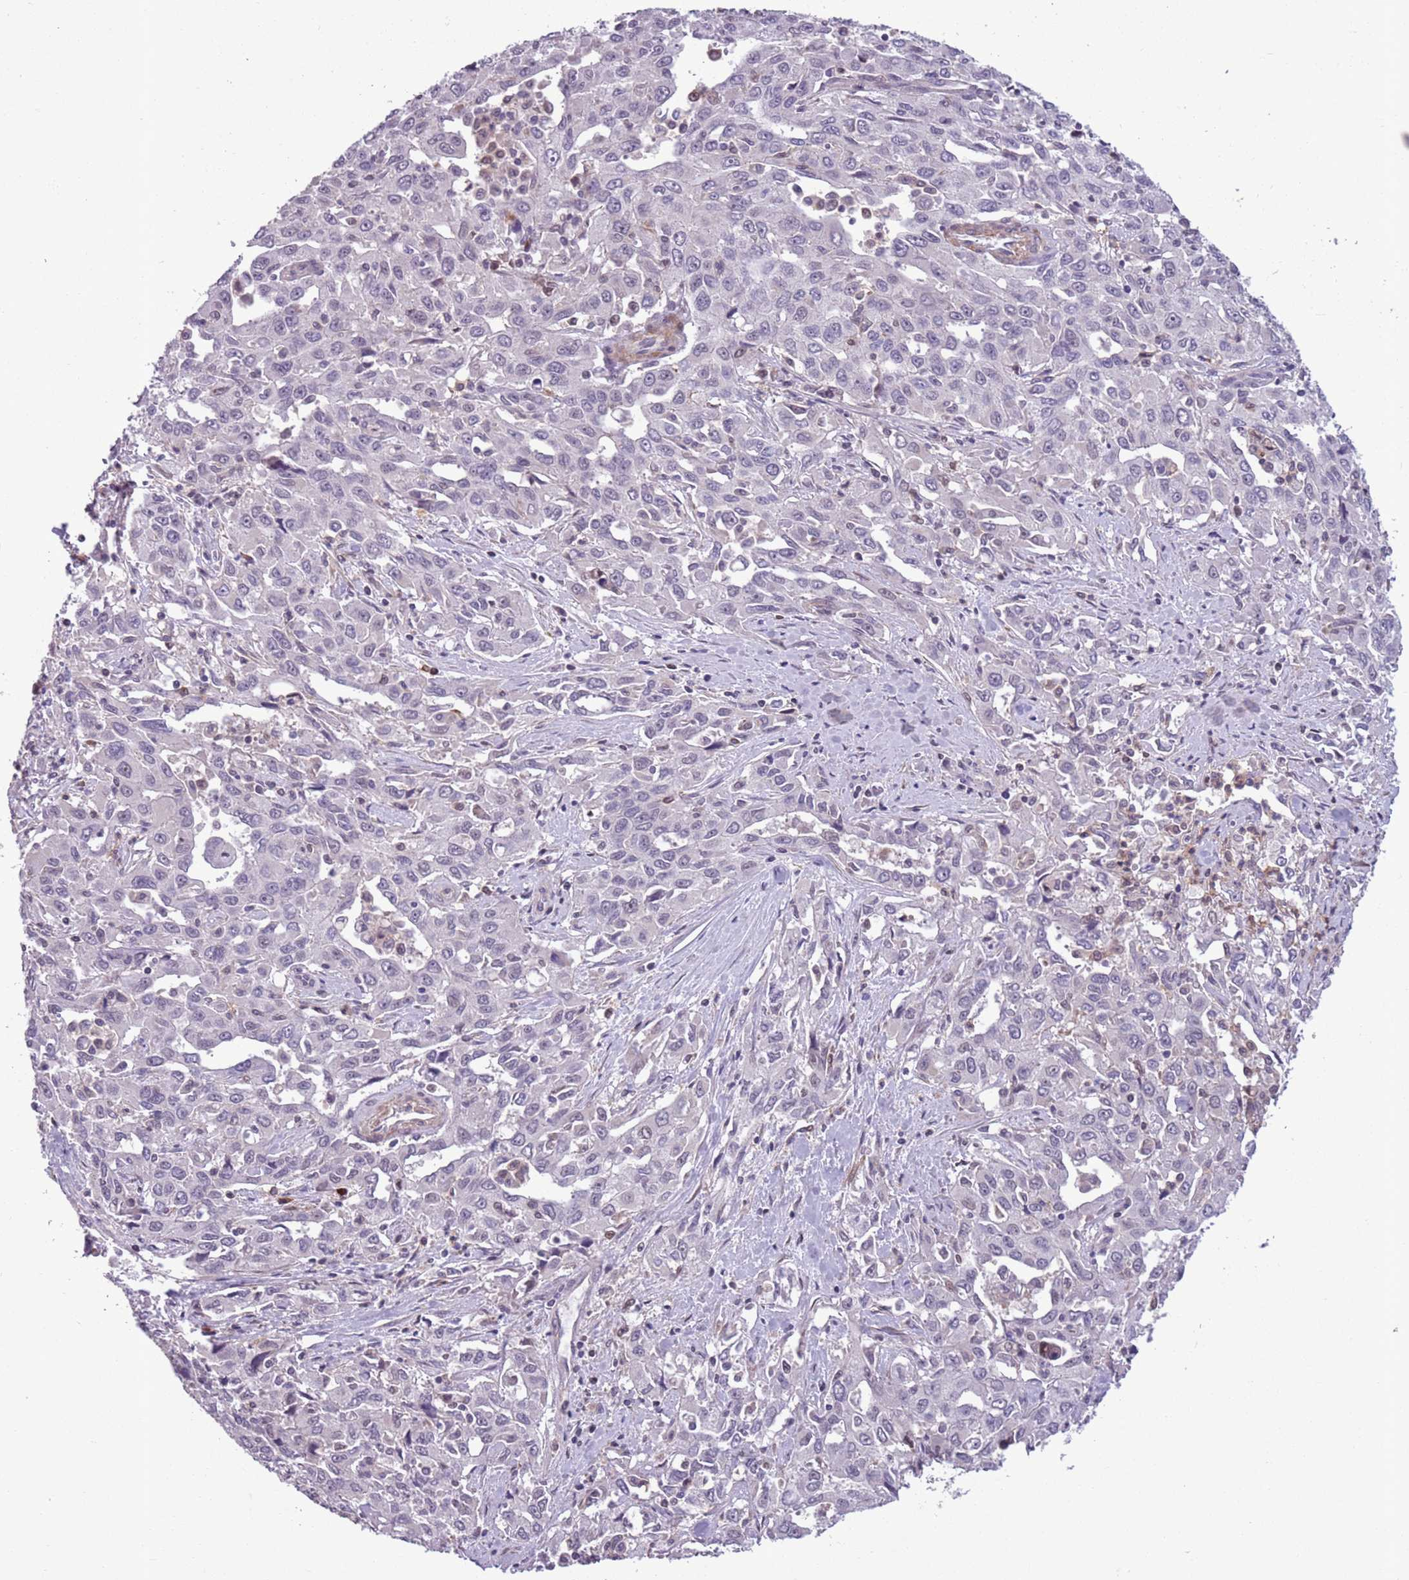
{"staining": {"intensity": "negative", "quantity": "none", "location": "none"}, "tissue": "liver cancer", "cell_type": "Tumor cells", "image_type": "cancer", "snomed": [{"axis": "morphology", "description": "Carcinoma, Hepatocellular, NOS"}, {"axis": "topography", "description": "Liver"}], "caption": "The immunohistochemistry photomicrograph has no significant positivity in tumor cells of liver cancer tissue.", "gene": "JAML", "patient": {"sex": "male", "age": 63}}